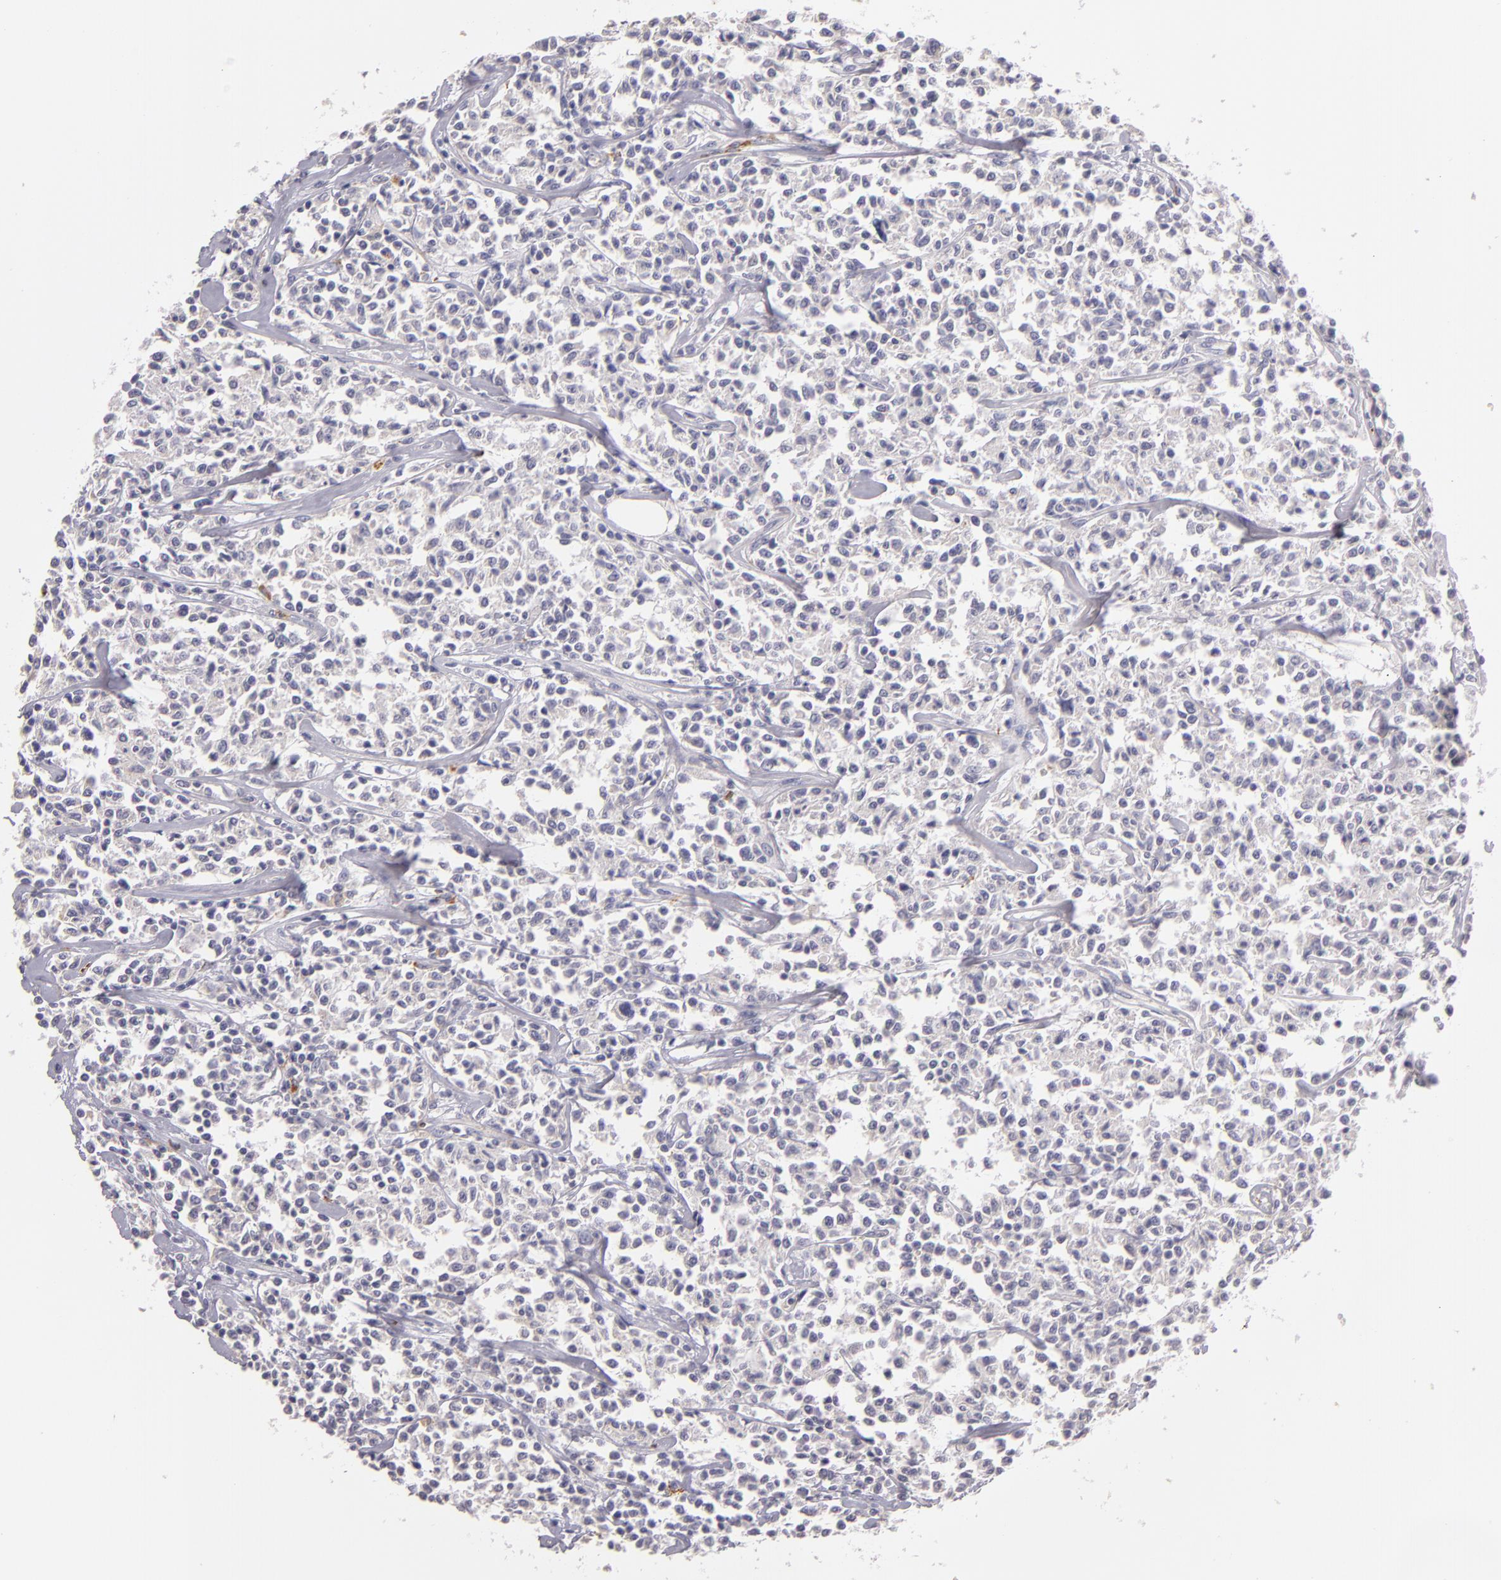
{"staining": {"intensity": "negative", "quantity": "none", "location": "none"}, "tissue": "lymphoma", "cell_type": "Tumor cells", "image_type": "cancer", "snomed": [{"axis": "morphology", "description": "Malignant lymphoma, non-Hodgkin's type, Low grade"}, {"axis": "topography", "description": "Small intestine"}], "caption": "IHC histopathology image of malignant lymphoma, non-Hodgkin's type (low-grade) stained for a protein (brown), which demonstrates no positivity in tumor cells. (Brightfield microscopy of DAB immunohistochemistry at high magnification).", "gene": "TLR8", "patient": {"sex": "female", "age": 59}}